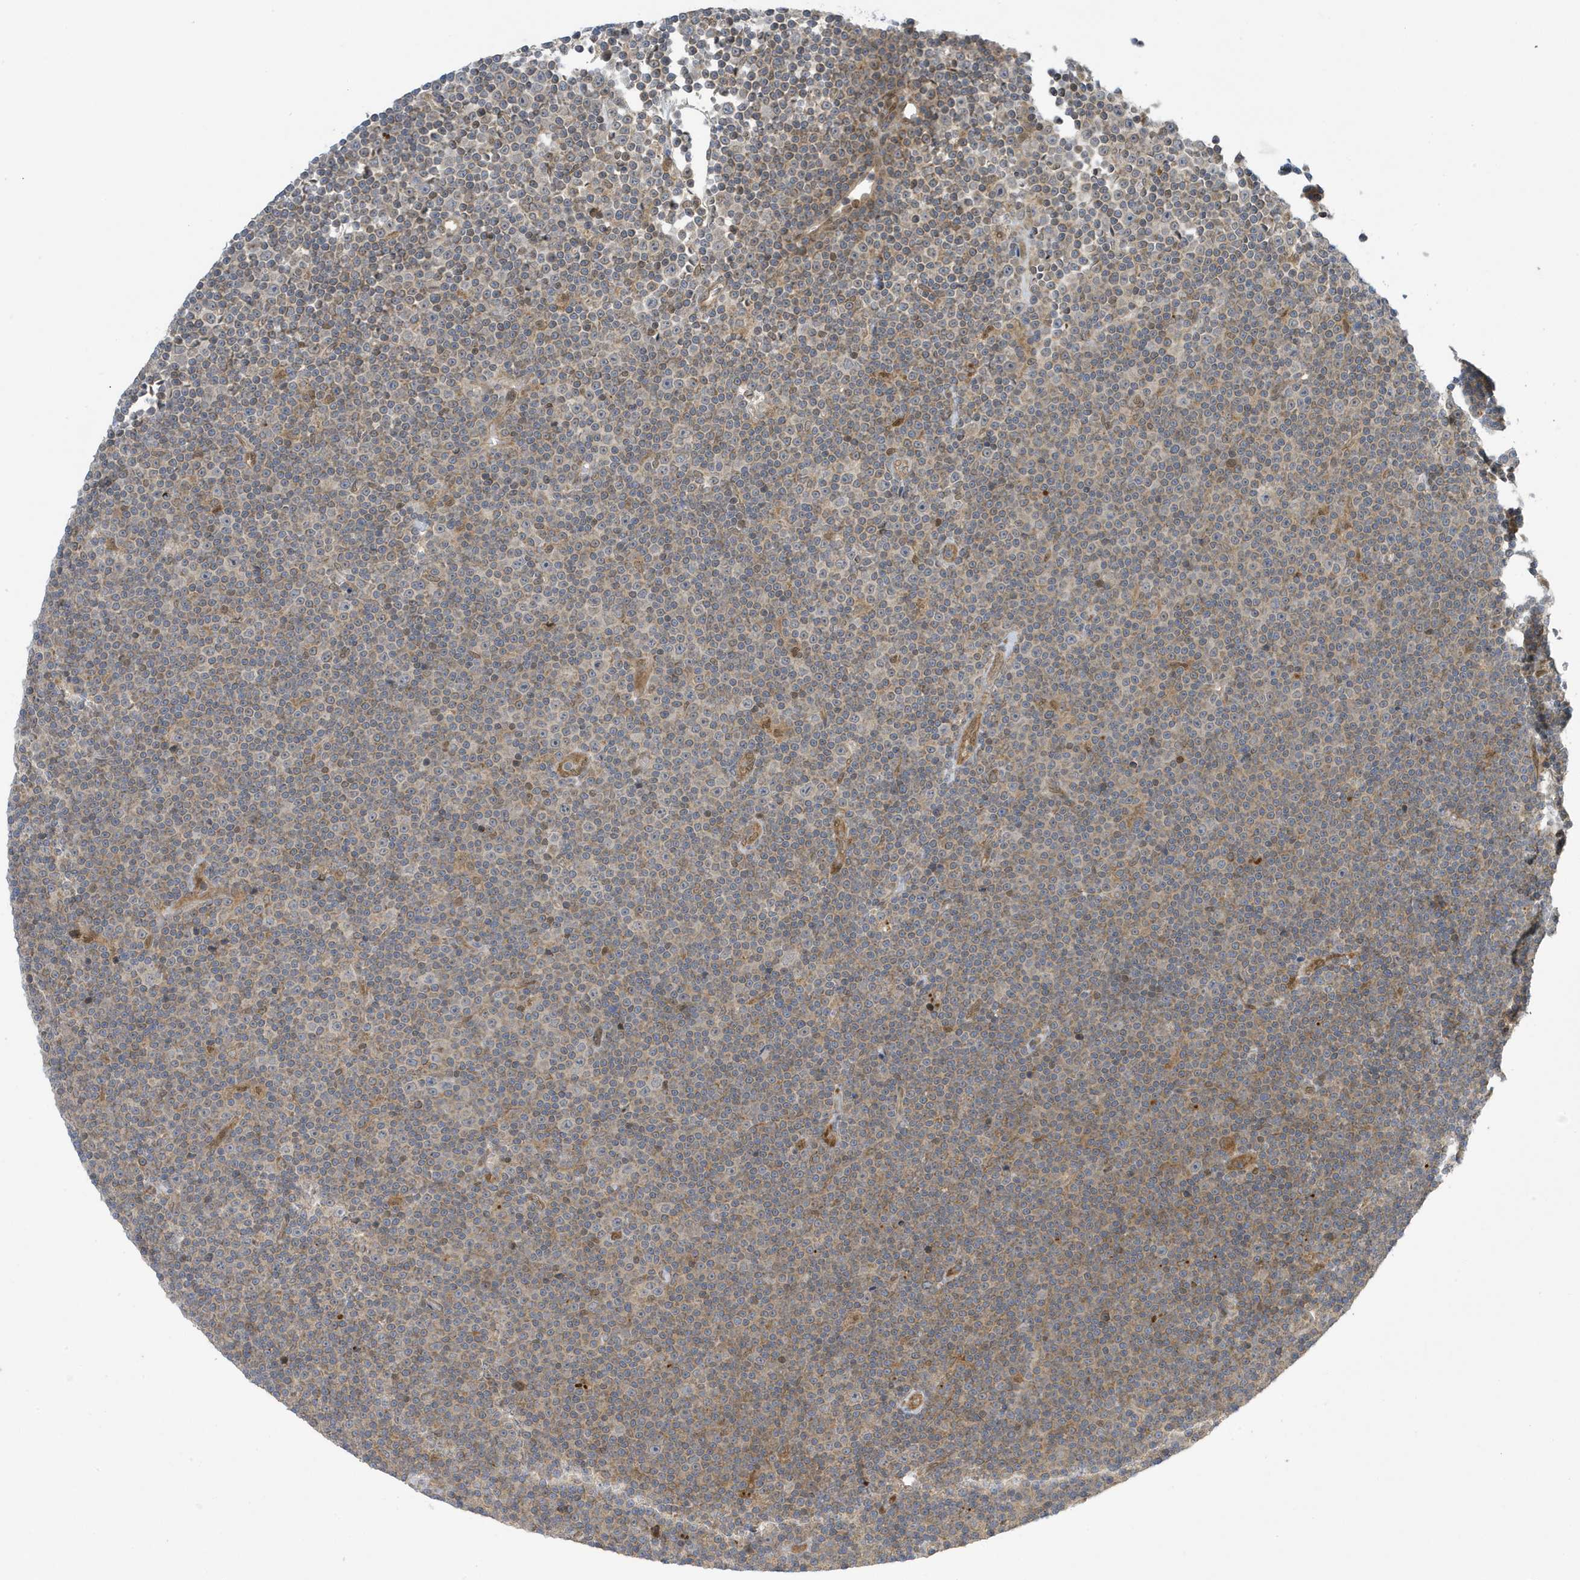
{"staining": {"intensity": "weak", "quantity": "25%-75%", "location": "cytoplasmic/membranous"}, "tissue": "lymphoma", "cell_type": "Tumor cells", "image_type": "cancer", "snomed": [{"axis": "morphology", "description": "Malignant lymphoma, non-Hodgkin's type, Low grade"}, {"axis": "topography", "description": "Lymph node"}], "caption": "Immunohistochemical staining of human lymphoma exhibits low levels of weak cytoplasmic/membranous staining in approximately 25%-75% of tumor cells.", "gene": "NCOA7", "patient": {"sex": "female", "age": 67}}